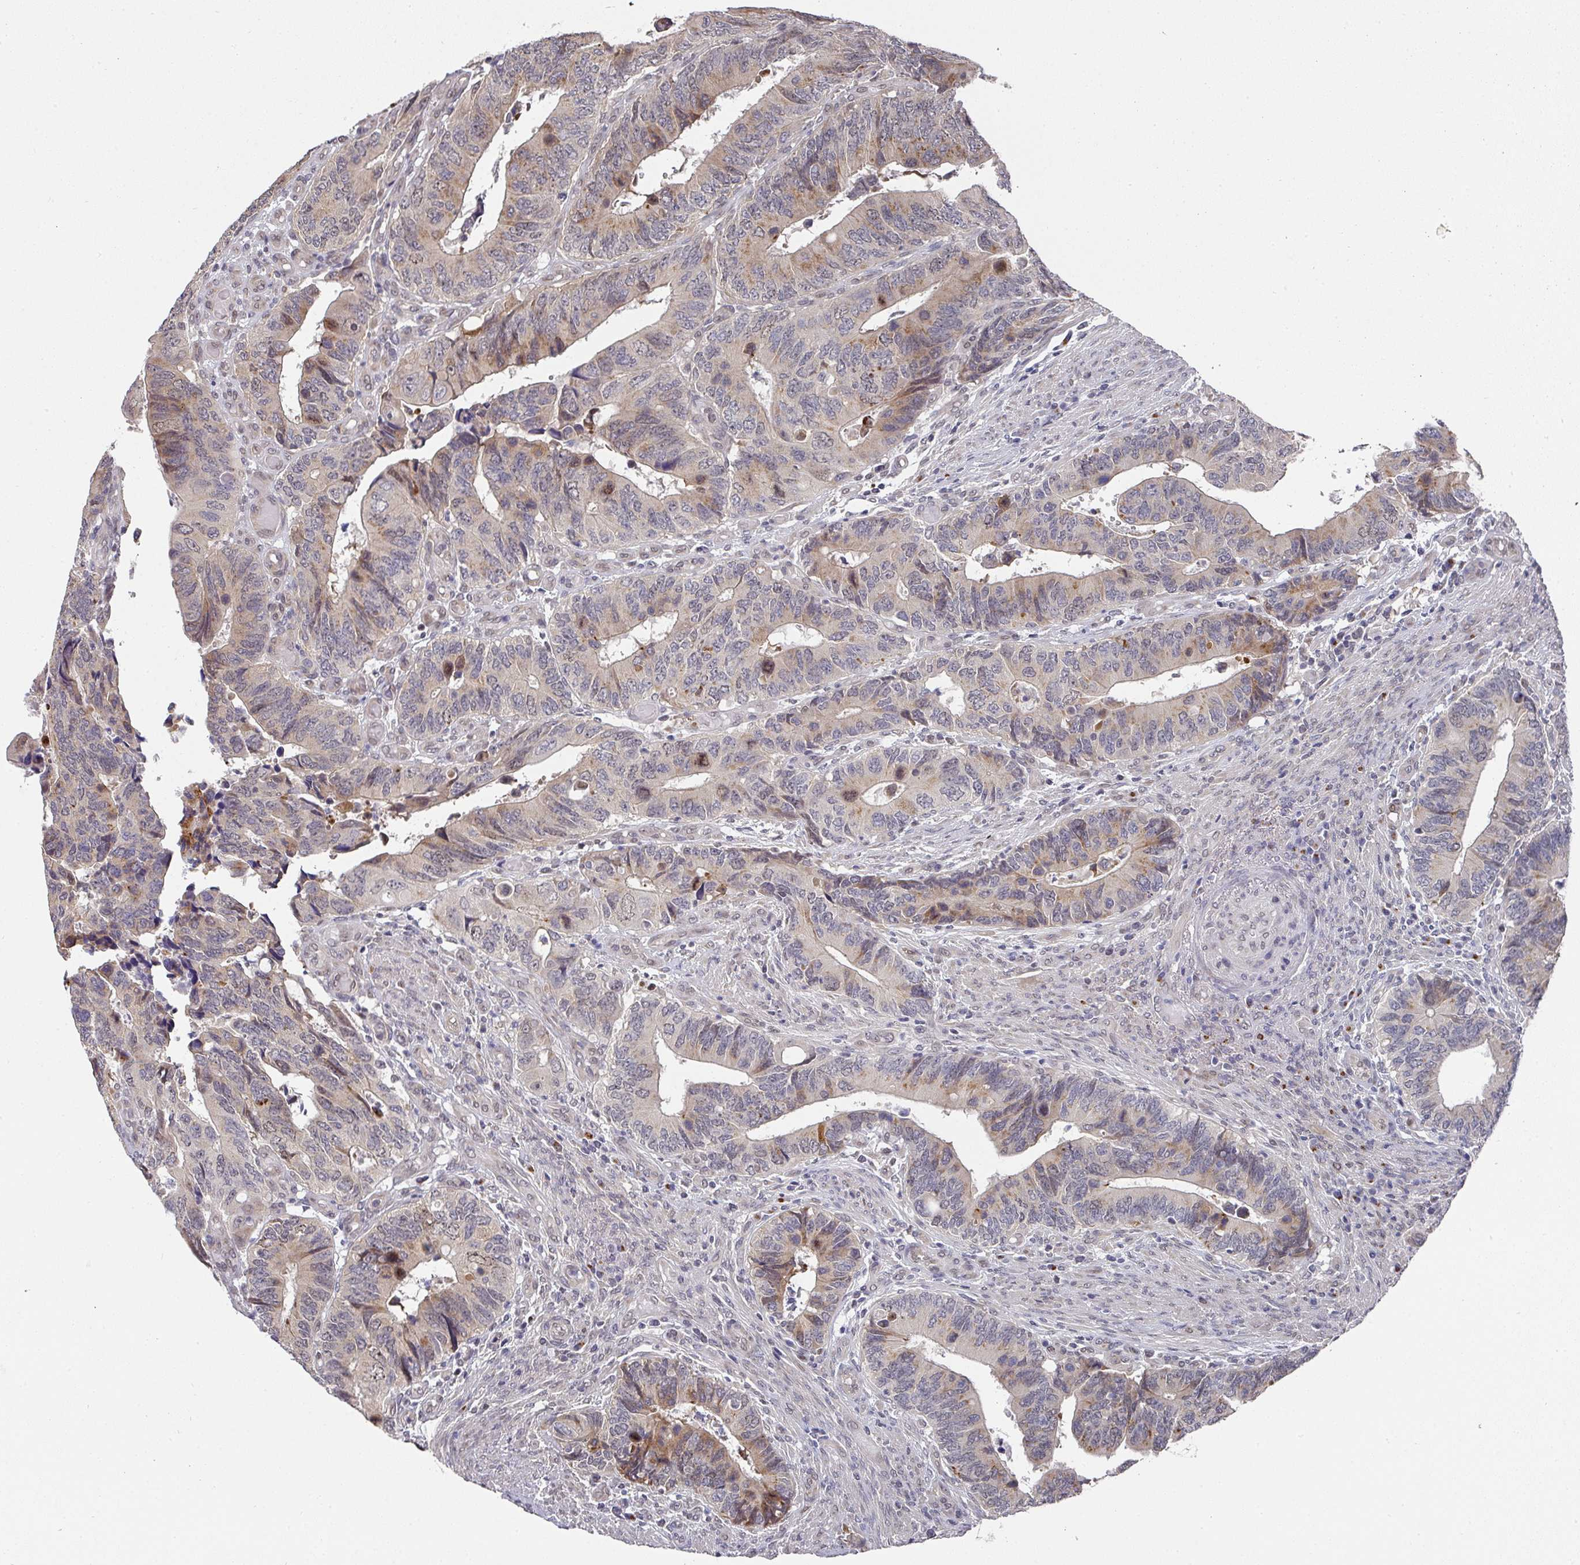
{"staining": {"intensity": "weak", "quantity": "<25%", "location": "cytoplasmic/membranous"}, "tissue": "colorectal cancer", "cell_type": "Tumor cells", "image_type": "cancer", "snomed": [{"axis": "morphology", "description": "Adenocarcinoma, NOS"}, {"axis": "topography", "description": "Colon"}], "caption": "A high-resolution micrograph shows immunohistochemistry (IHC) staining of colorectal cancer, which demonstrates no significant expression in tumor cells. (Stains: DAB (3,3'-diaminobenzidine) immunohistochemistry with hematoxylin counter stain, Microscopy: brightfield microscopy at high magnification).", "gene": "C18orf25", "patient": {"sex": "male", "age": 87}}